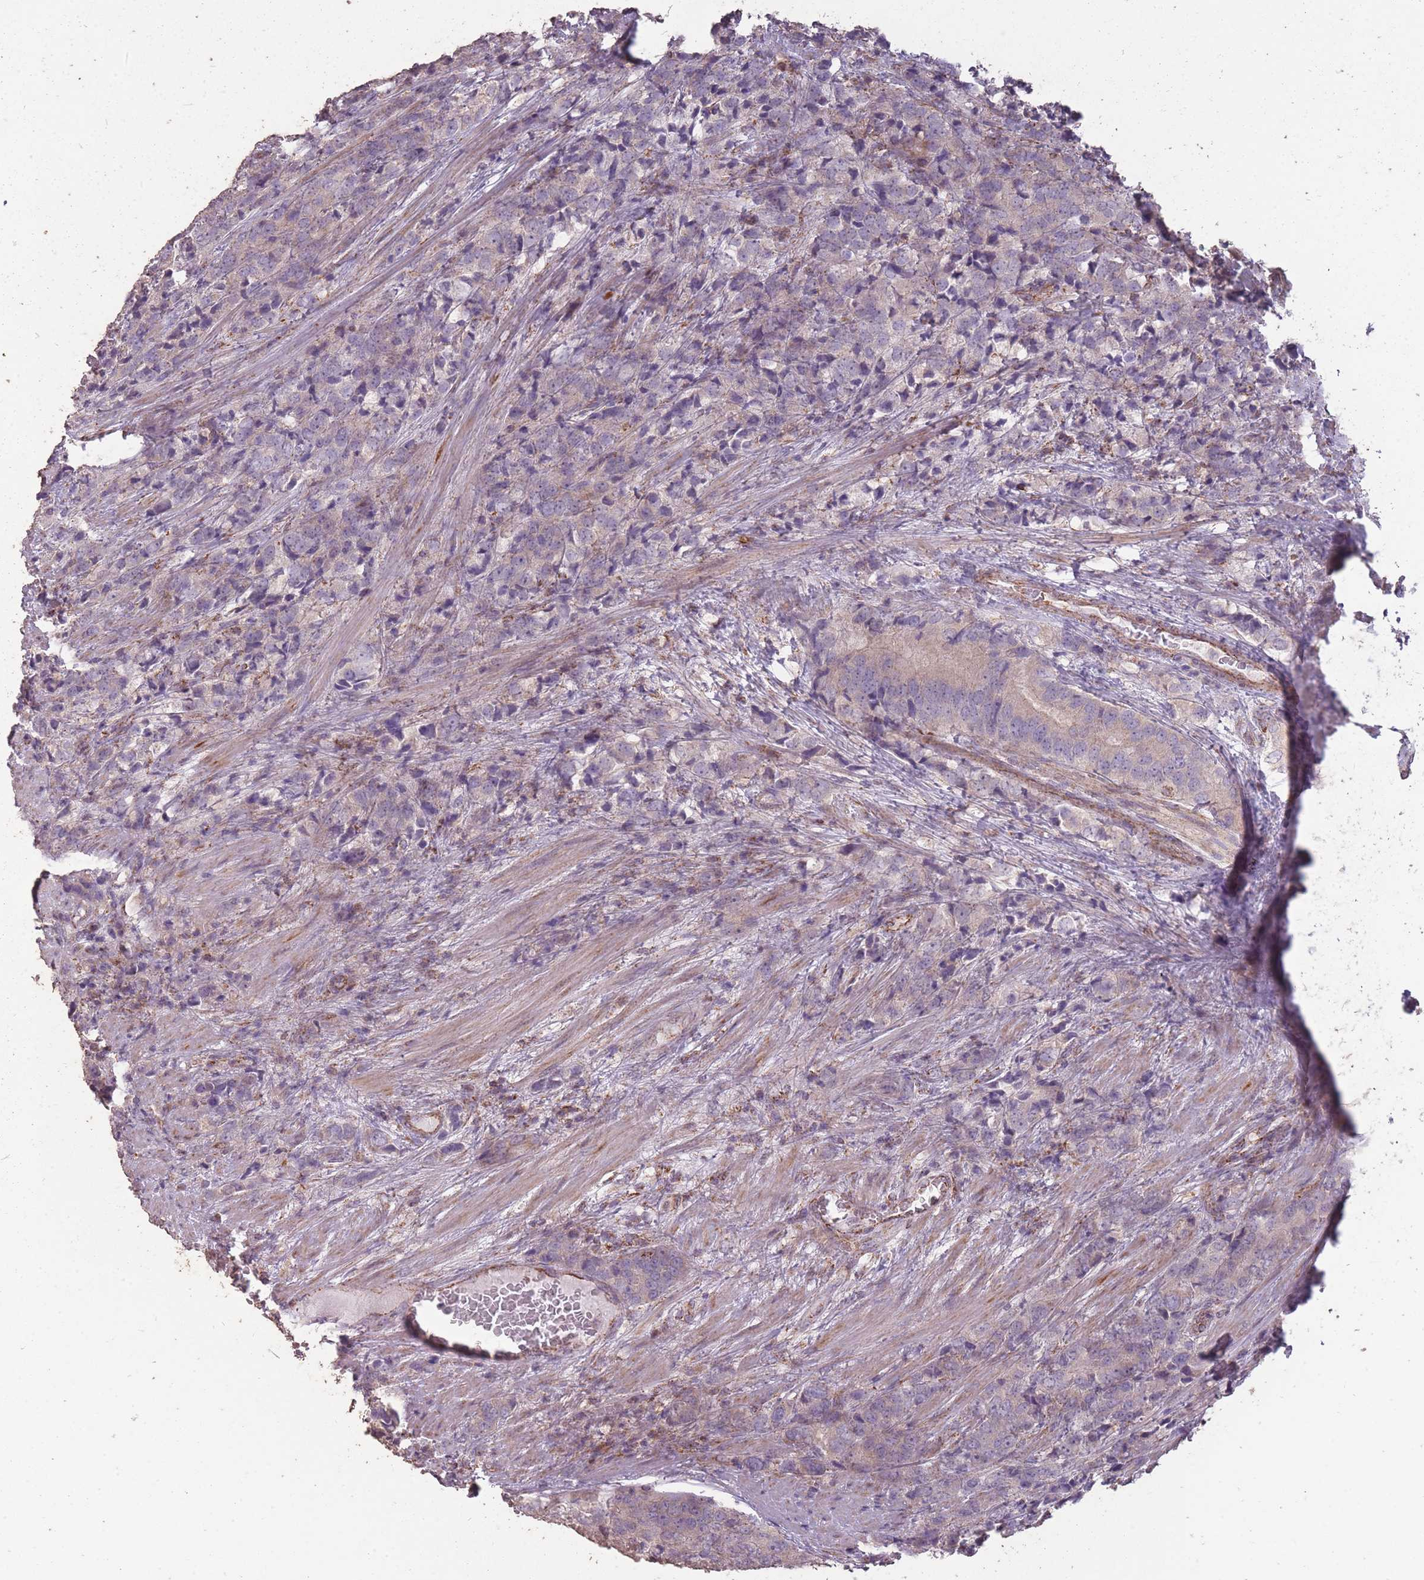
{"staining": {"intensity": "negative", "quantity": "none", "location": "none"}, "tissue": "prostate cancer", "cell_type": "Tumor cells", "image_type": "cancer", "snomed": [{"axis": "morphology", "description": "Adenocarcinoma, High grade"}, {"axis": "topography", "description": "Prostate"}], "caption": "This is an IHC image of human high-grade adenocarcinoma (prostate). There is no staining in tumor cells.", "gene": "CNOT8", "patient": {"sex": "male", "age": 62}}